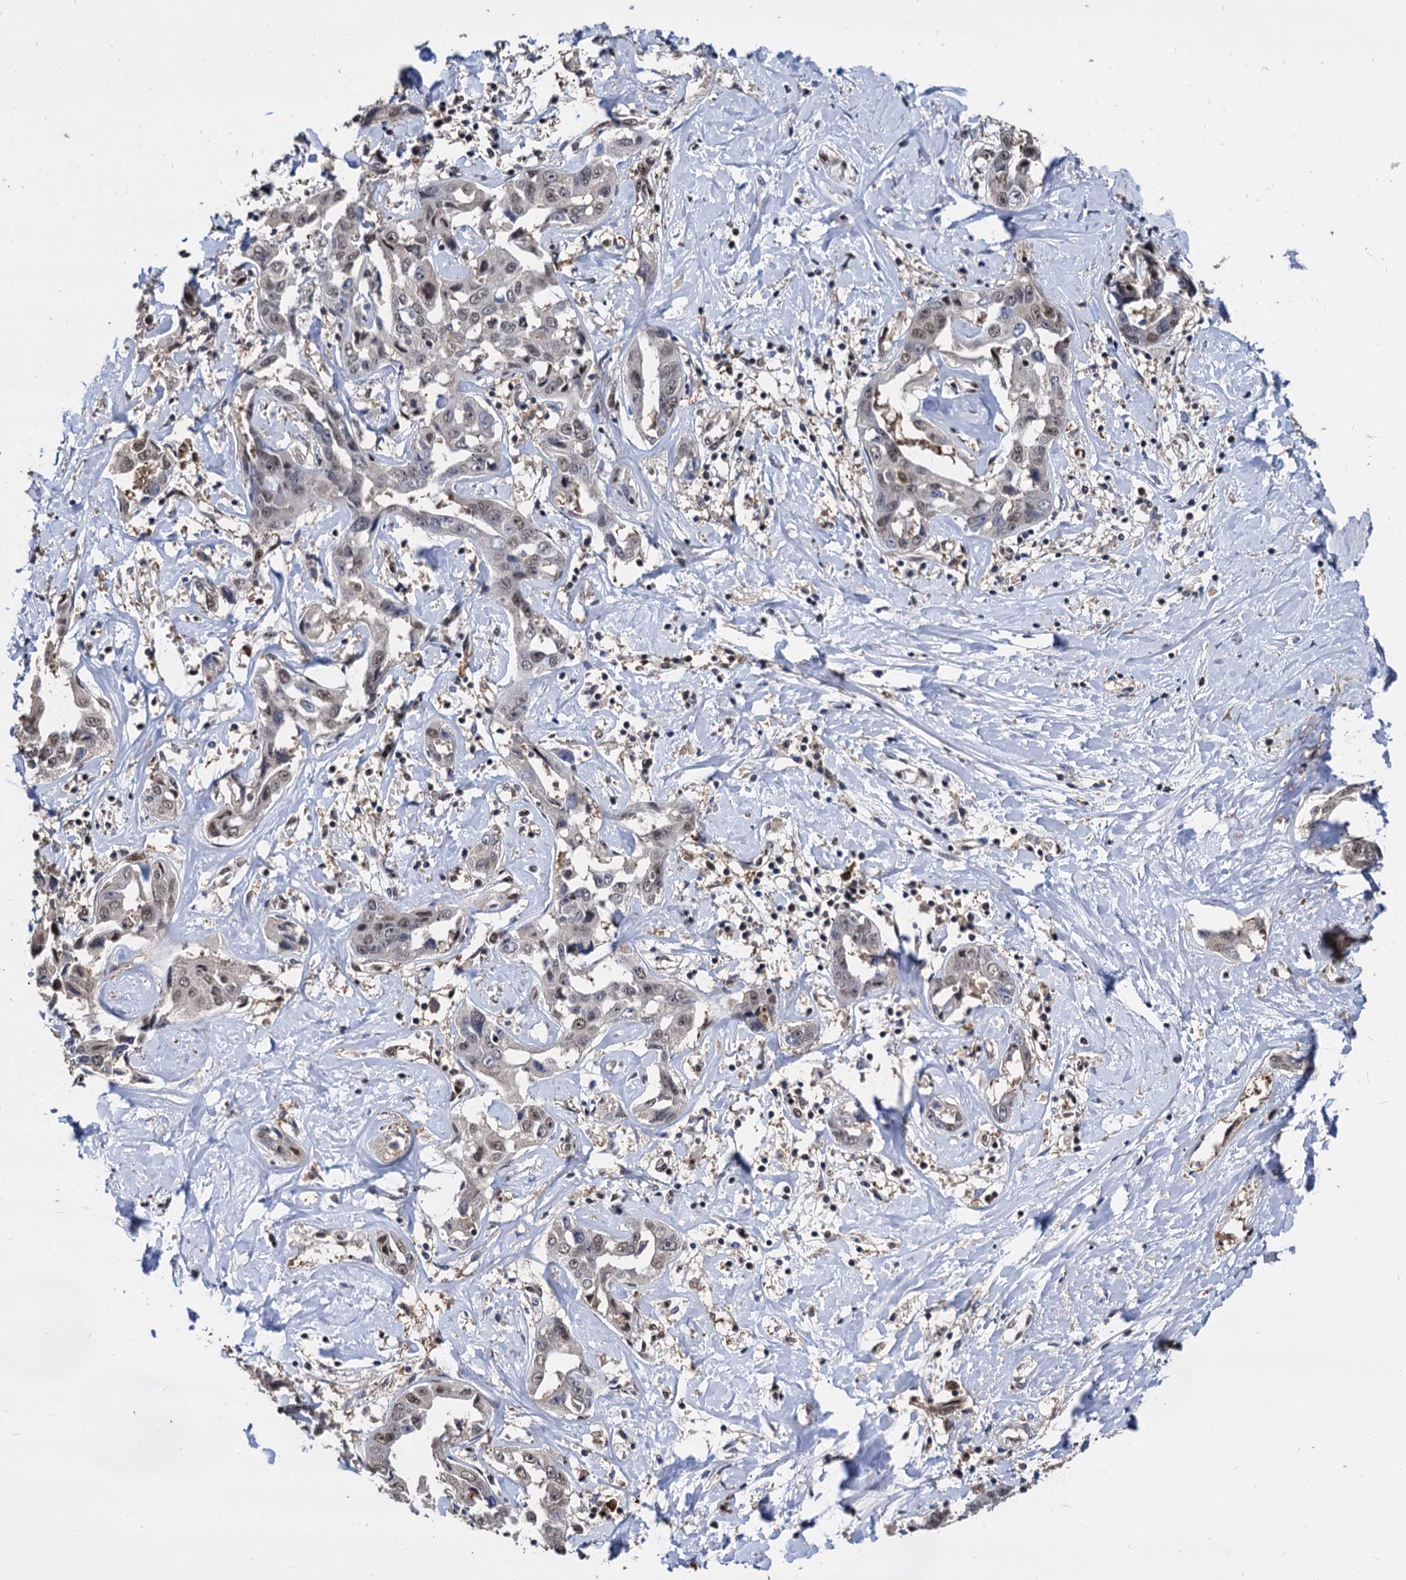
{"staining": {"intensity": "weak", "quantity": "25%-75%", "location": "nuclear"}, "tissue": "liver cancer", "cell_type": "Tumor cells", "image_type": "cancer", "snomed": [{"axis": "morphology", "description": "Cholangiocarcinoma"}, {"axis": "topography", "description": "Liver"}], "caption": "Immunohistochemical staining of human liver cholangiocarcinoma displays weak nuclear protein staining in about 25%-75% of tumor cells. The protein is shown in brown color, while the nuclei are stained blue.", "gene": "PSMD4", "patient": {"sex": "male", "age": 59}}